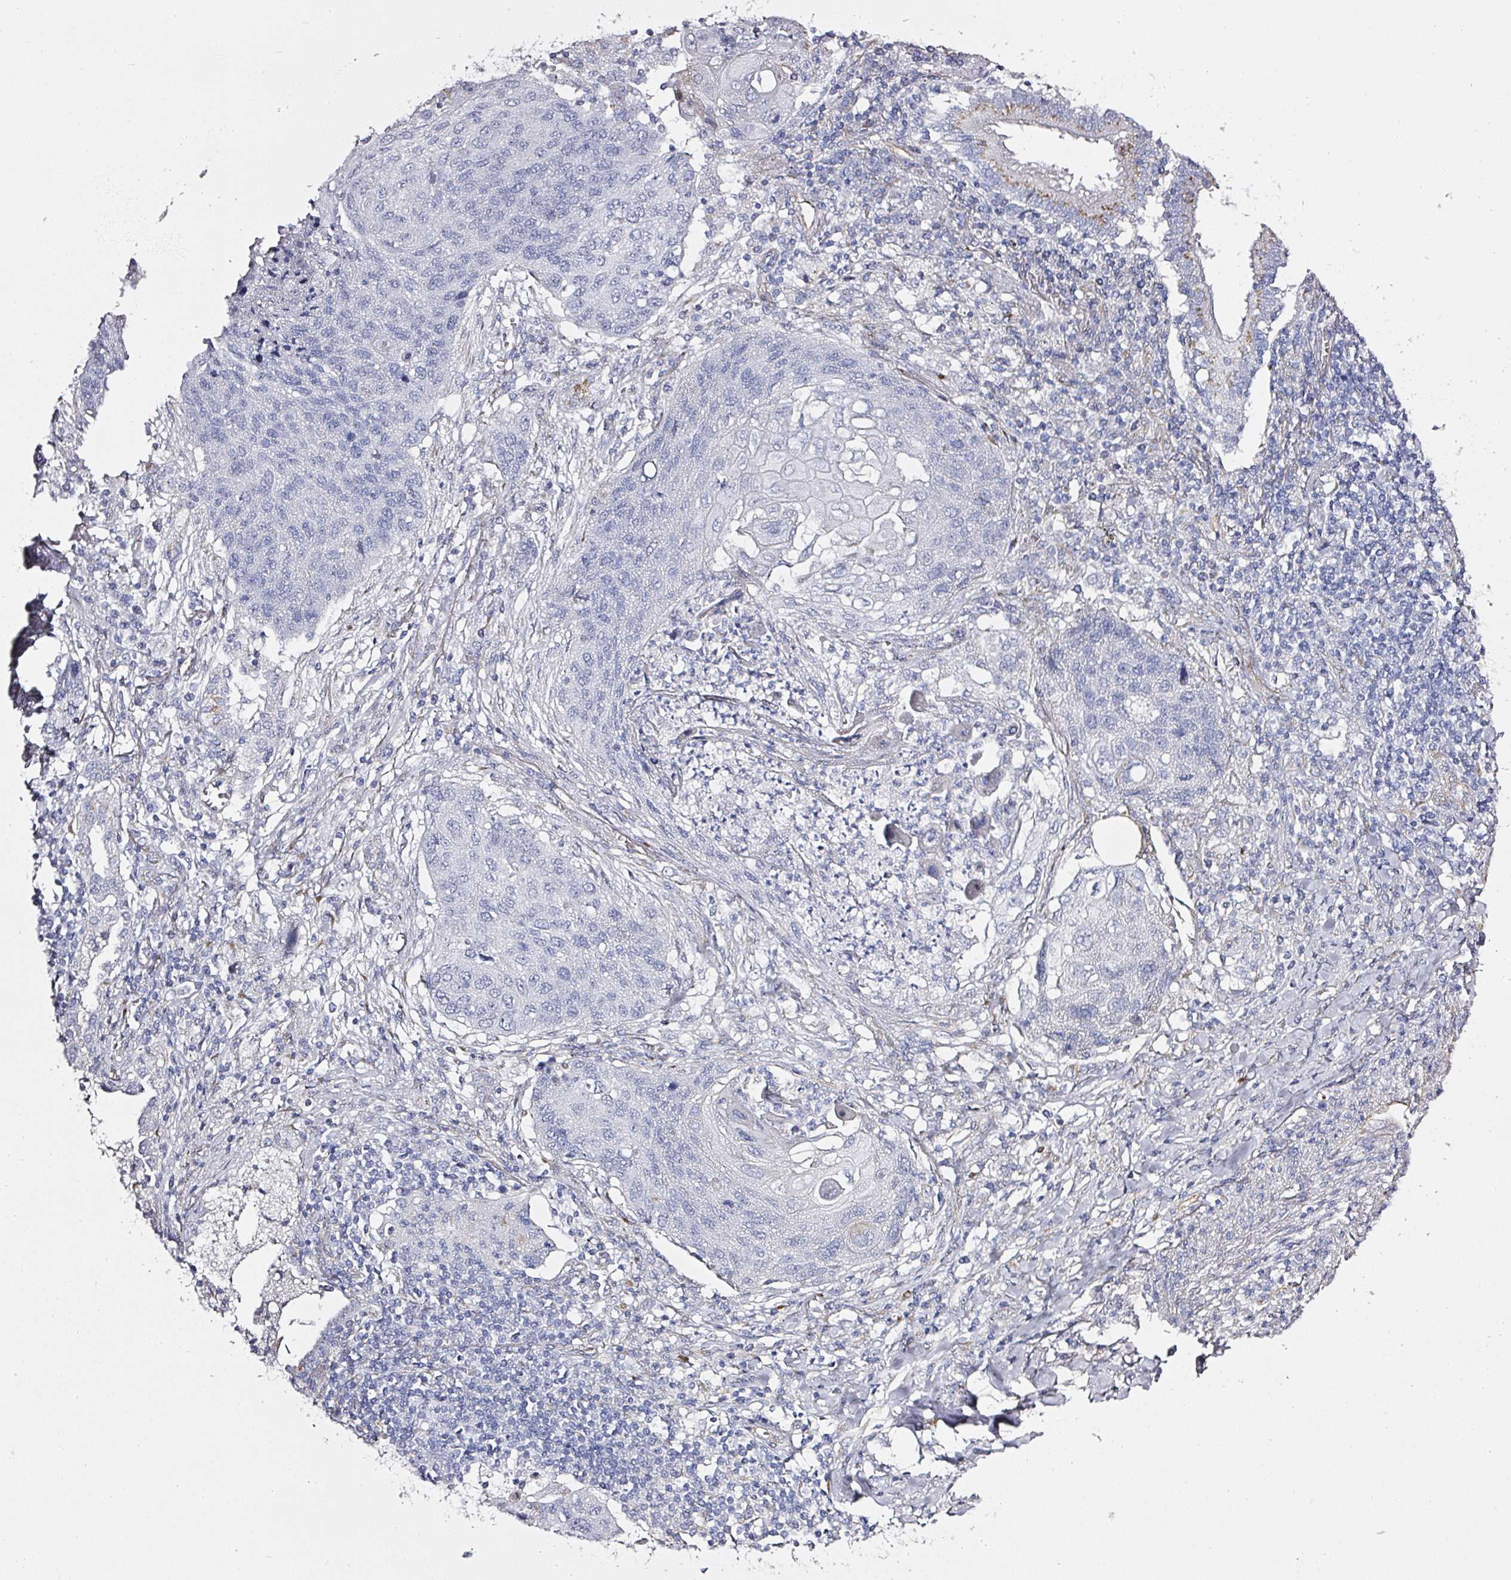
{"staining": {"intensity": "negative", "quantity": "none", "location": "none"}, "tissue": "lung cancer", "cell_type": "Tumor cells", "image_type": "cancer", "snomed": [{"axis": "morphology", "description": "Squamous cell carcinoma, NOS"}, {"axis": "topography", "description": "Lung"}], "caption": "Immunohistochemical staining of lung cancer (squamous cell carcinoma) shows no significant expression in tumor cells.", "gene": "ATP8B2", "patient": {"sex": "female", "age": 63}}